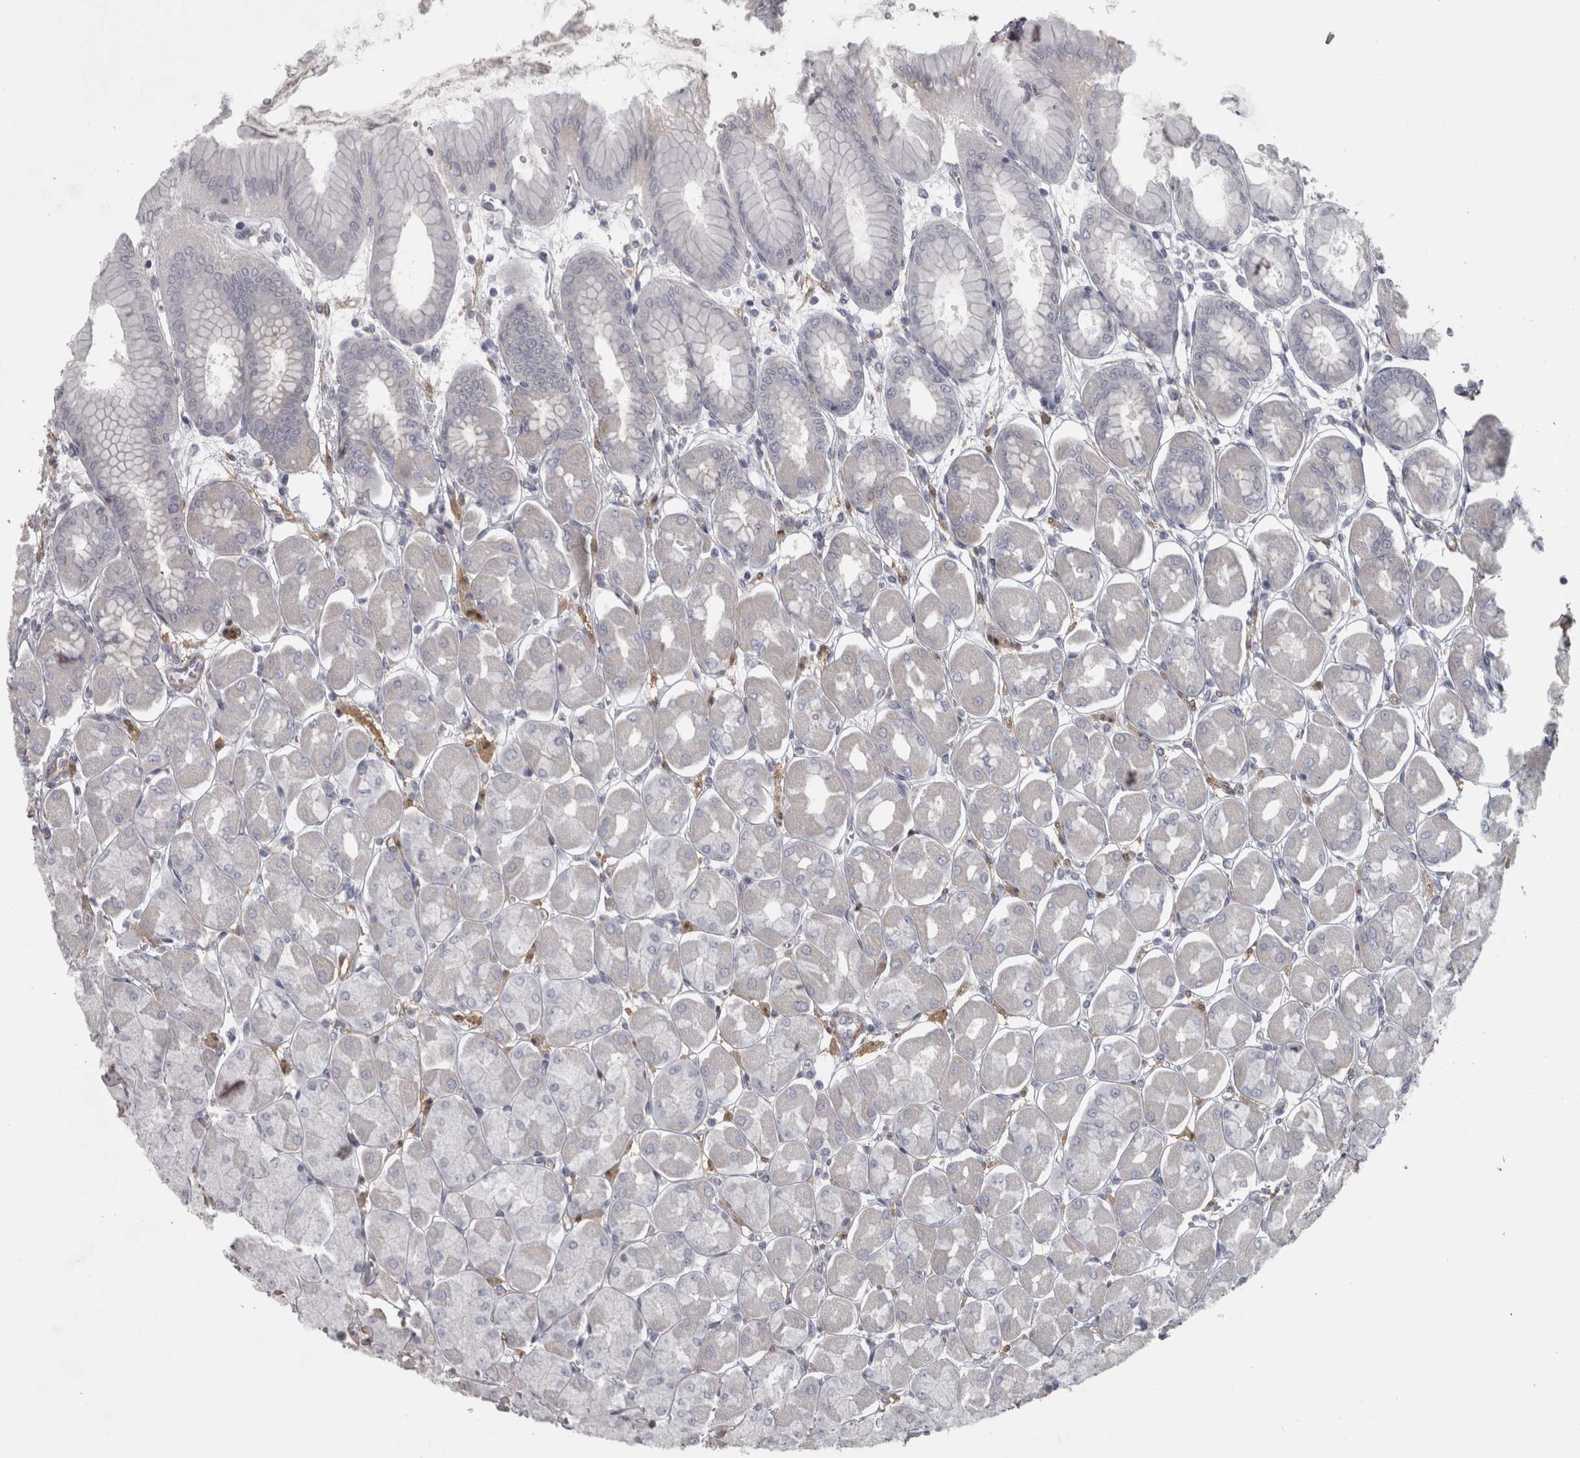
{"staining": {"intensity": "weak", "quantity": "25%-75%", "location": "cytoplasmic/membranous"}, "tissue": "stomach", "cell_type": "Glandular cells", "image_type": "normal", "snomed": [{"axis": "morphology", "description": "Normal tissue, NOS"}, {"axis": "topography", "description": "Stomach, upper"}], "caption": "Glandular cells demonstrate low levels of weak cytoplasmic/membranous staining in about 25%-75% of cells in normal human stomach.", "gene": "PPP1R12B", "patient": {"sex": "female", "age": 56}}